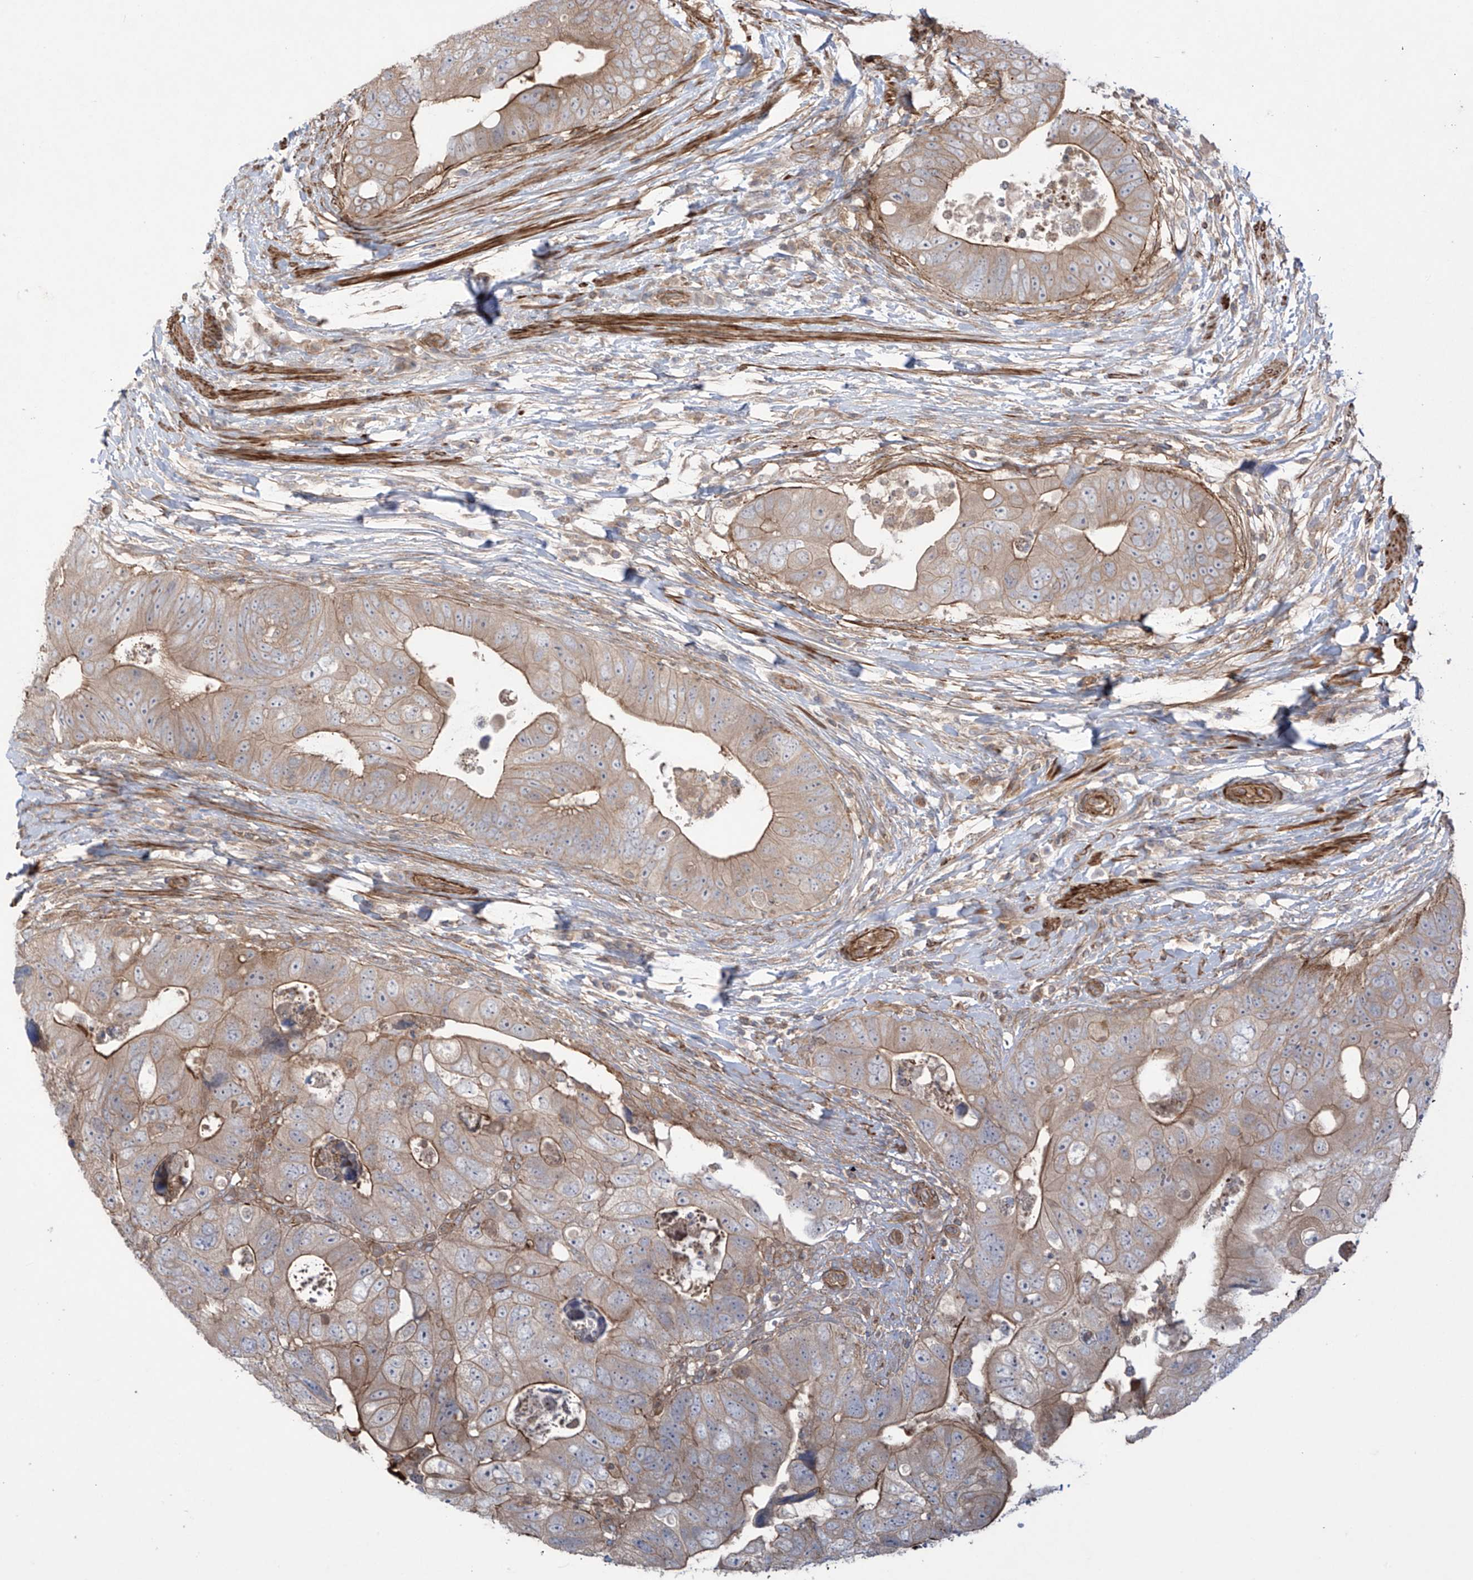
{"staining": {"intensity": "moderate", "quantity": "25%-75%", "location": "cytoplasmic/membranous"}, "tissue": "colorectal cancer", "cell_type": "Tumor cells", "image_type": "cancer", "snomed": [{"axis": "morphology", "description": "Adenocarcinoma, NOS"}, {"axis": "topography", "description": "Rectum"}], "caption": "Protein analysis of colorectal cancer tissue exhibits moderate cytoplasmic/membranous expression in about 25%-75% of tumor cells.", "gene": "TRMU", "patient": {"sex": "male", "age": 59}}